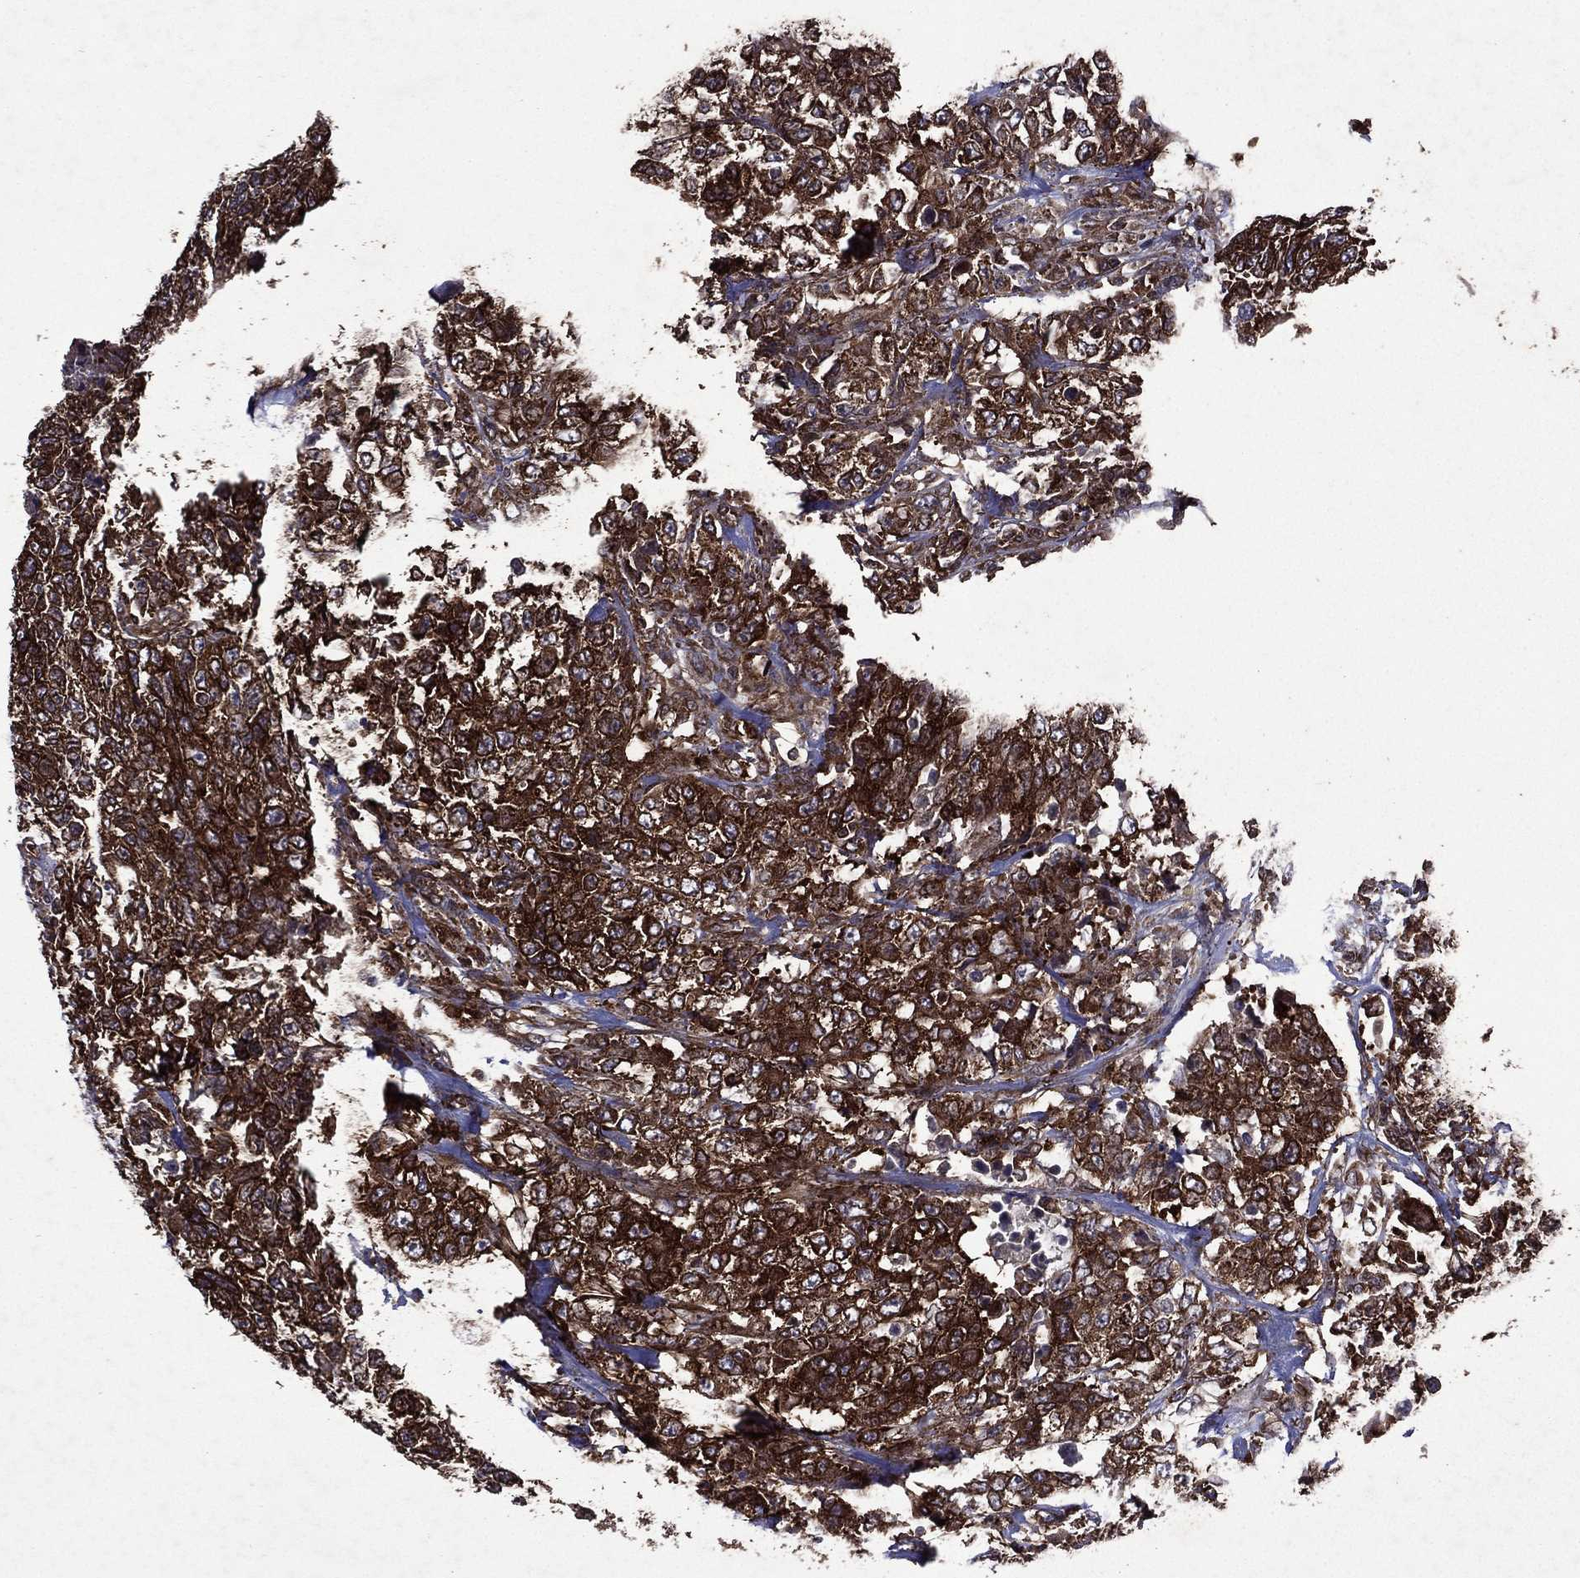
{"staining": {"intensity": "strong", "quantity": ">75%", "location": "cytoplasmic/membranous"}, "tissue": "urothelial cancer", "cell_type": "Tumor cells", "image_type": "cancer", "snomed": [{"axis": "morphology", "description": "Urothelial carcinoma, High grade"}, {"axis": "topography", "description": "Urinary bladder"}], "caption": "Protein staining shows strong cytoplasmic/membranous positivity in about >75% of tumor cells in urothelial cancer.", "gene": "EIF2B4", "patient": {"sex": "female", "age": 78}}